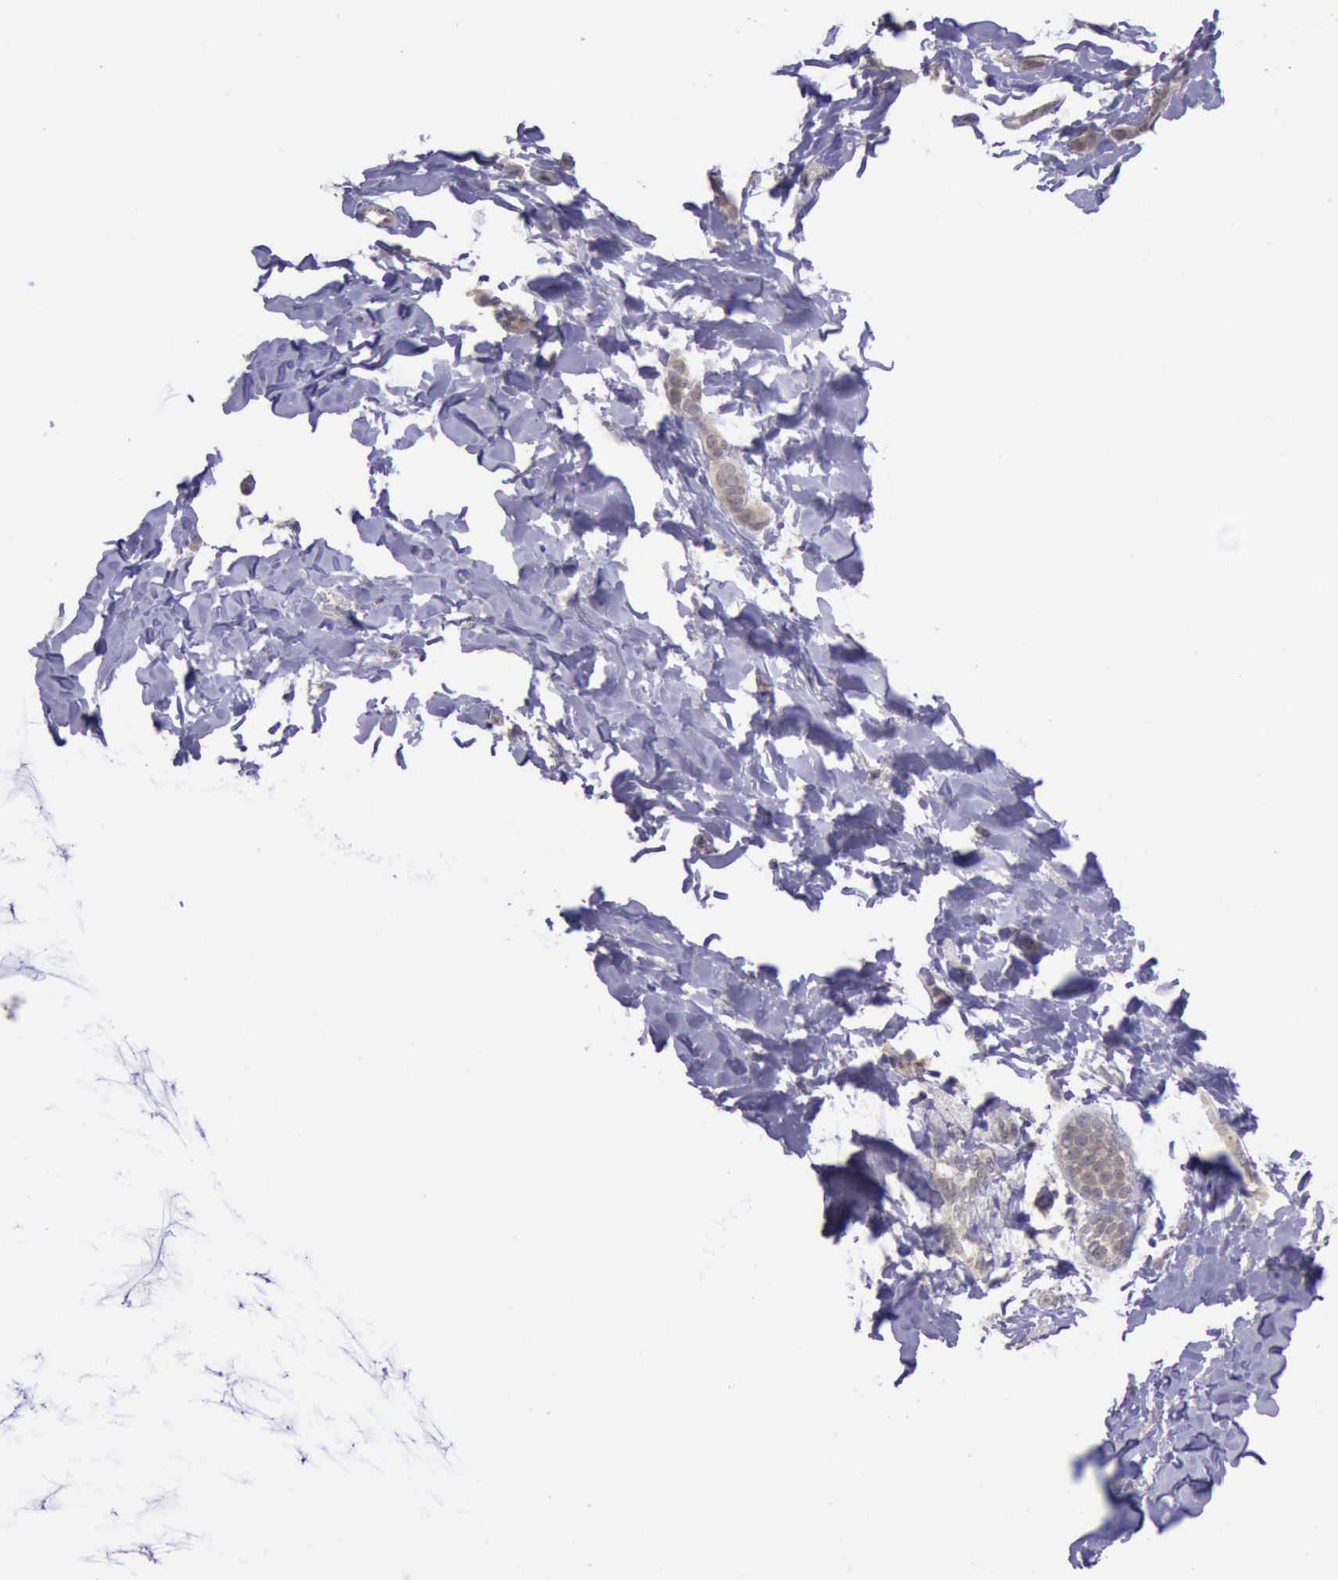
{"staining": {"intensity": "weak", "quantity": ">75%", "location": "cytoplasmic/membranous"}, "tissue": "breast cancer", "cell_type": "Tumor cells", "image_type": "cancer", "snomed": [{"axis": "morphology", "description": "Lobular carcinoma"}, {"axis": "topography", "description": "Breast"}], "caption": "Weak cytoplasmic/membranous staining is appreciated in about >75% of tumor cells in breast lobular carcinoma.", "gene": "PLEK2", "patient": {"sex": "female", "age": 55}}